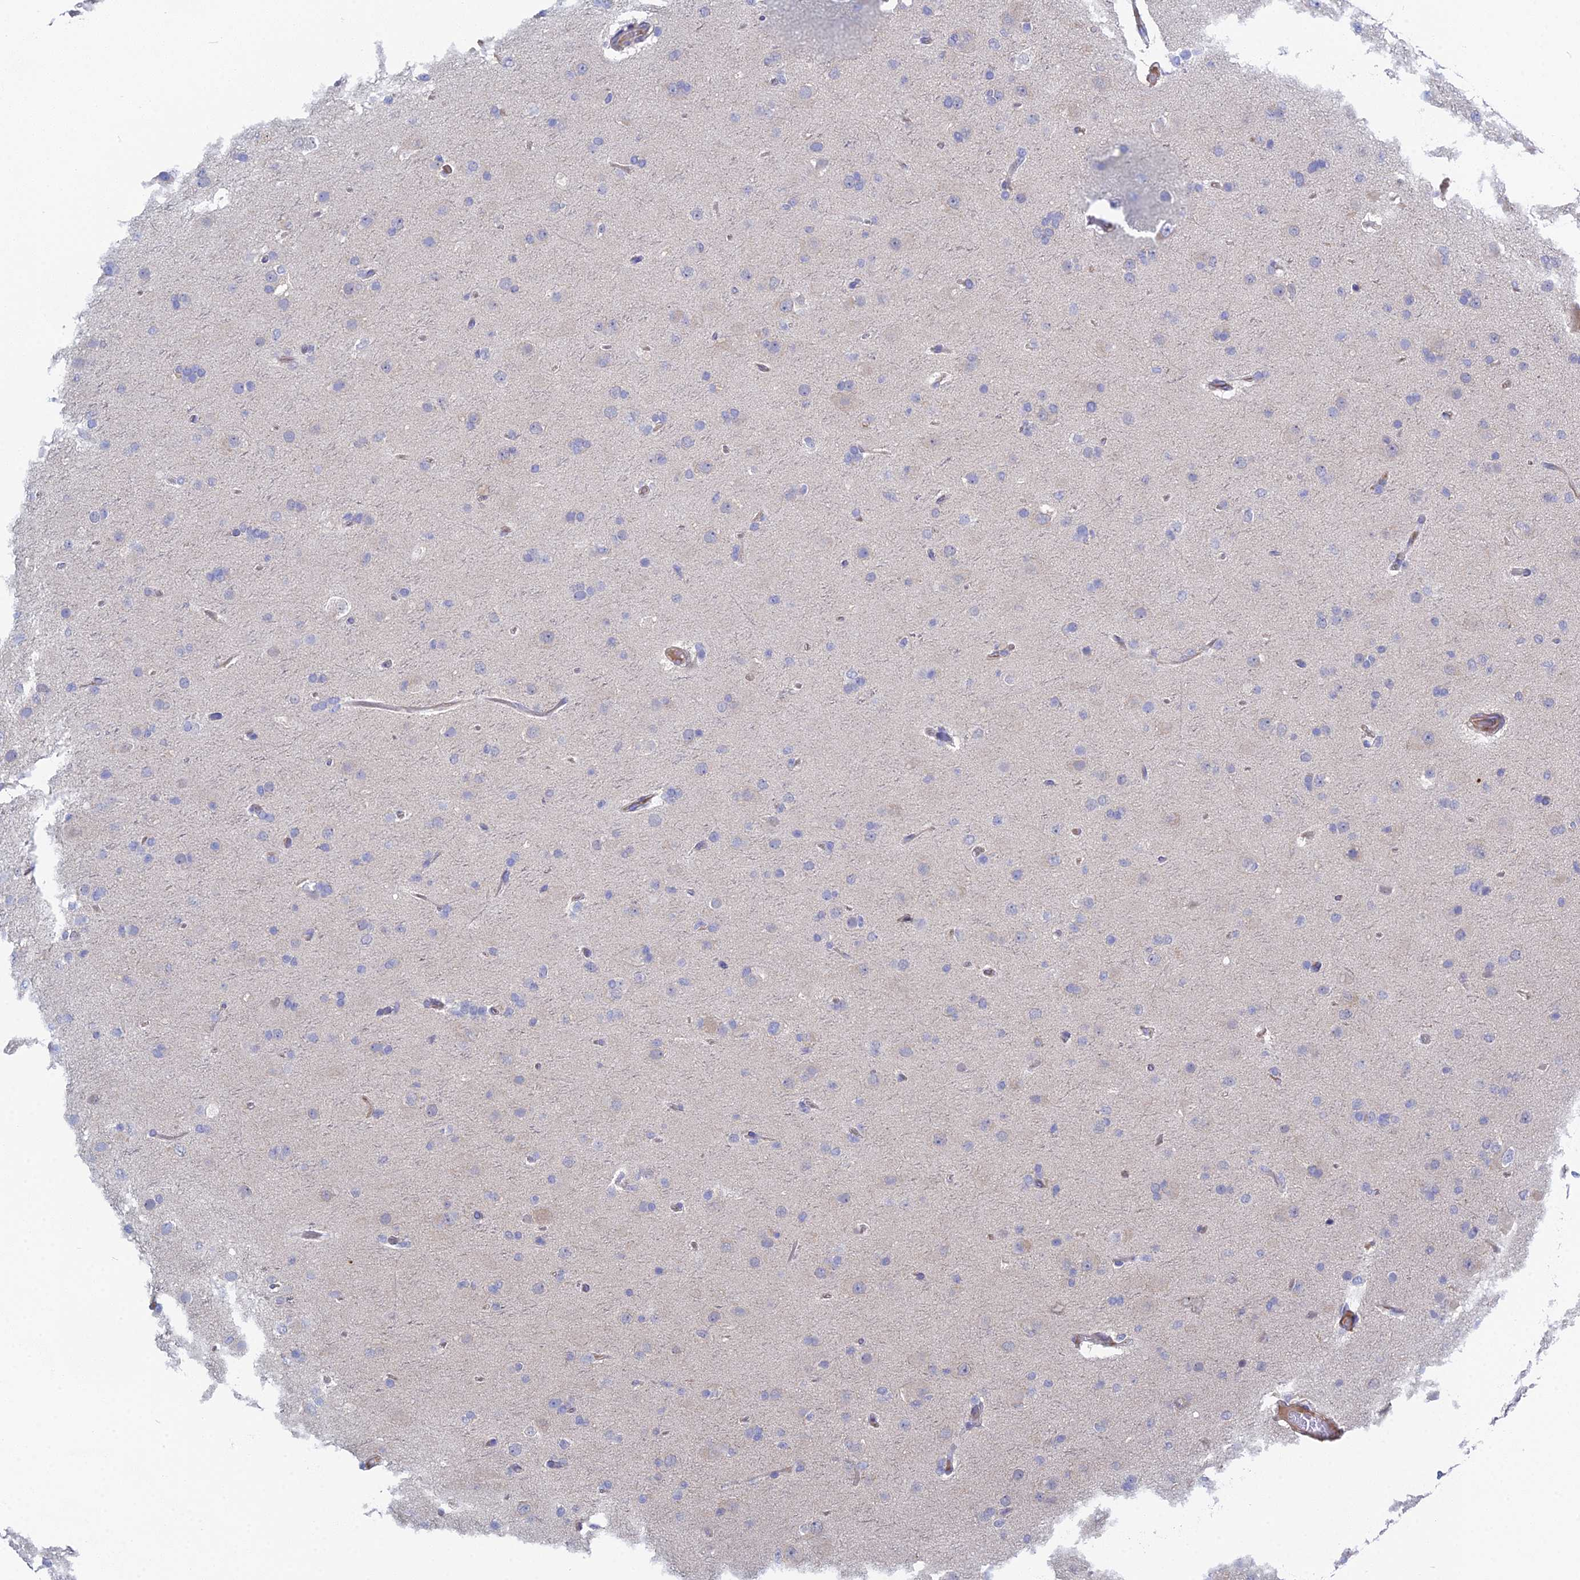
{"staining": {"intensity": "negative", "quantity": "none", "location": "none"}, "tissue": "glioma", "cell_type": "Tumor cells", "image_type": "cancer", "snomed": [{"axis": "morphology", "description": "Glioma, malignant, Low grade"}, {"axis": "topography", "description": "Brain"}], "caption": "Tumor cells show no significant protein positivity in glioma. (Brightfield microscopy of DAB IHC at high magnification).", "gene": "DNAH14", "patient": {"sex": "male", "age": 65}}